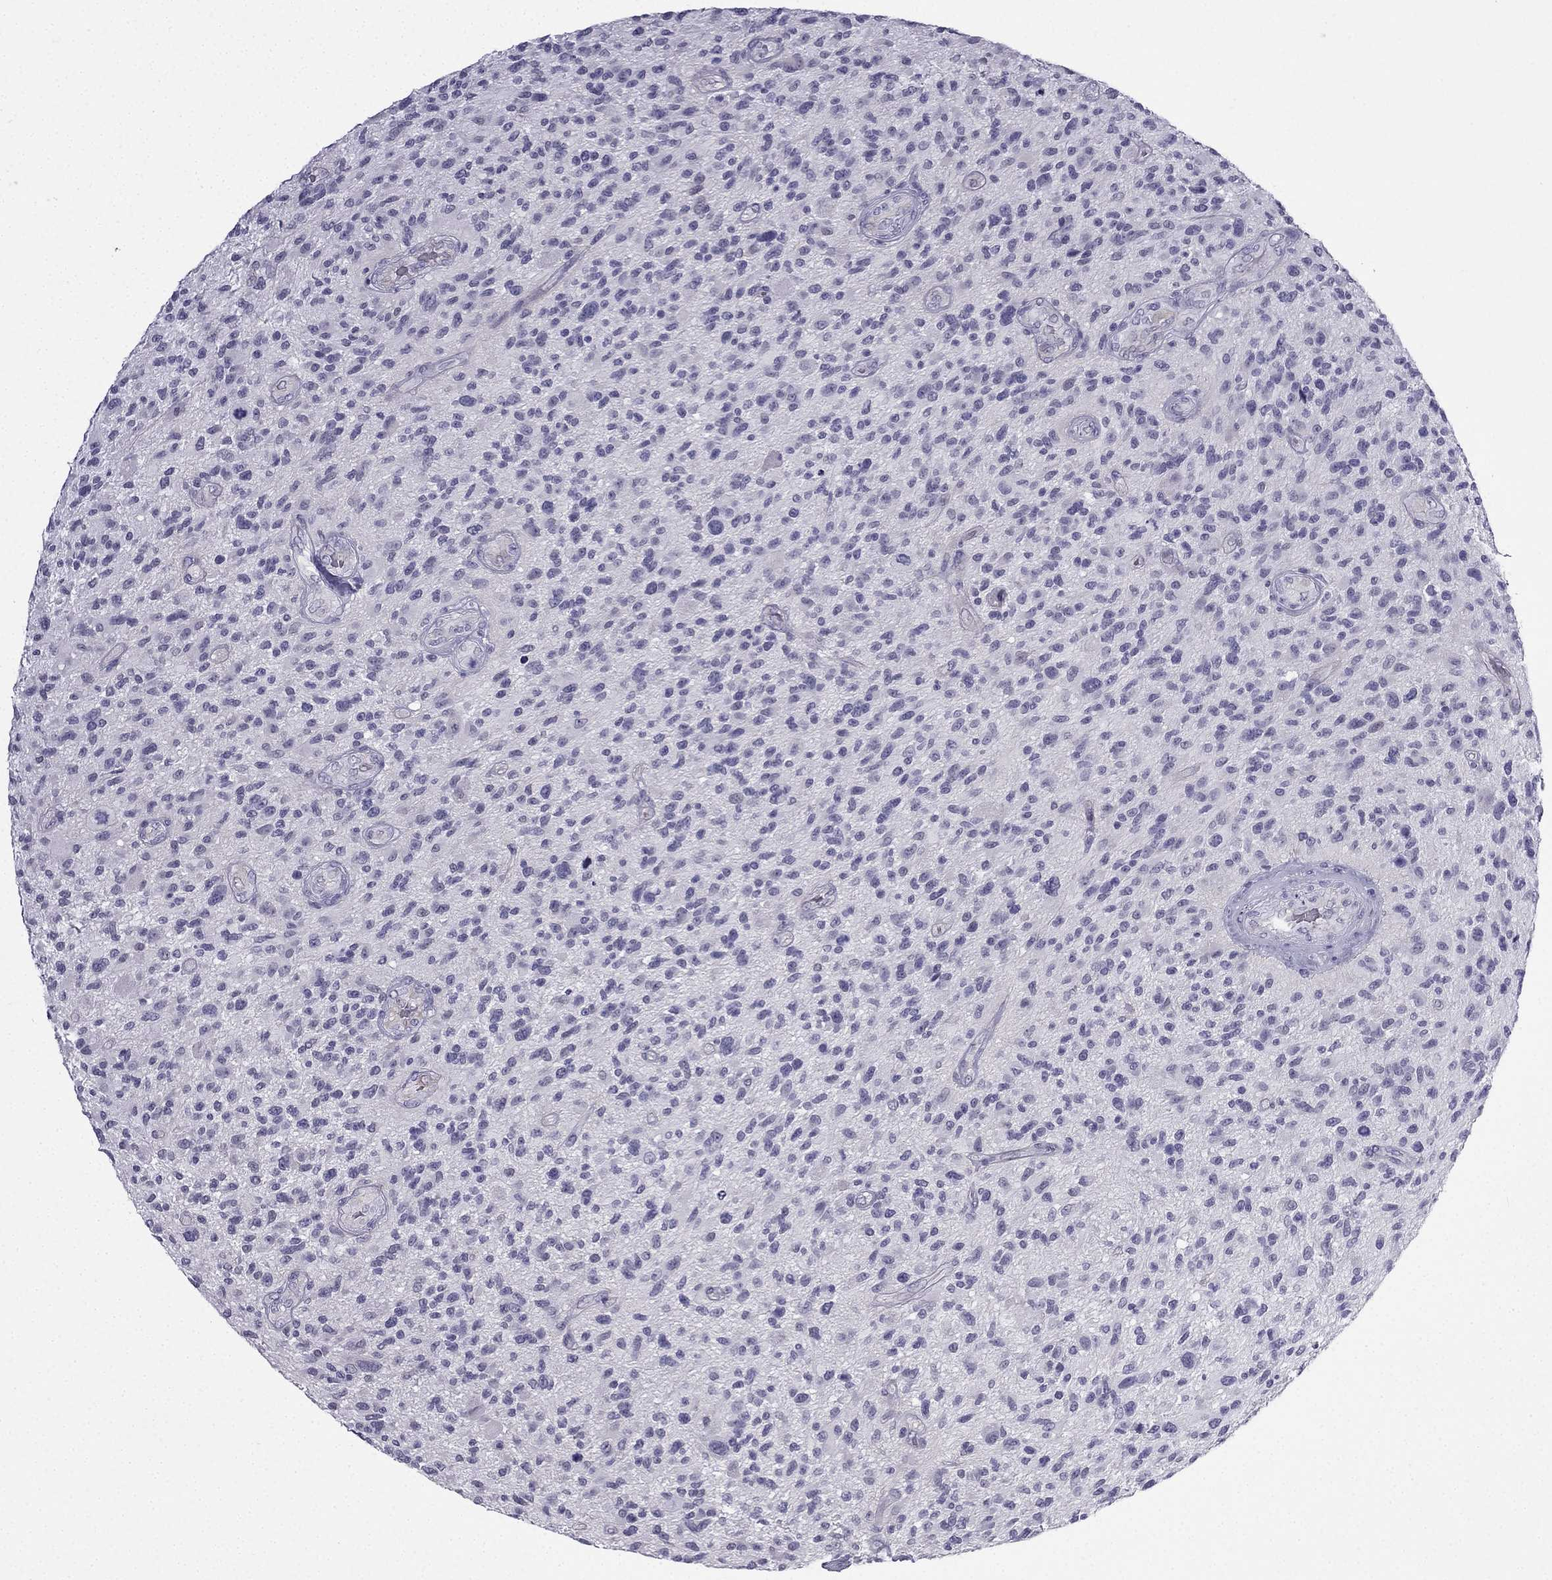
{"staining": {"intensity": "negative", "quantity": "none", "location": "none"}, "tissue": "glioma", "cell_type": "Tumor cells", "image_type": "cancer", "snomed": [{"axis": "morphology", "description": "Glioma, malignant, High grade"}, {"axis": "topography", "description": "Brain"}], "caption": "Tumor cells show no significant protein staining in malignant glioma (high-grade).", "gene": "CFAP53", "patient": {"sex": "male", "age": 47}}